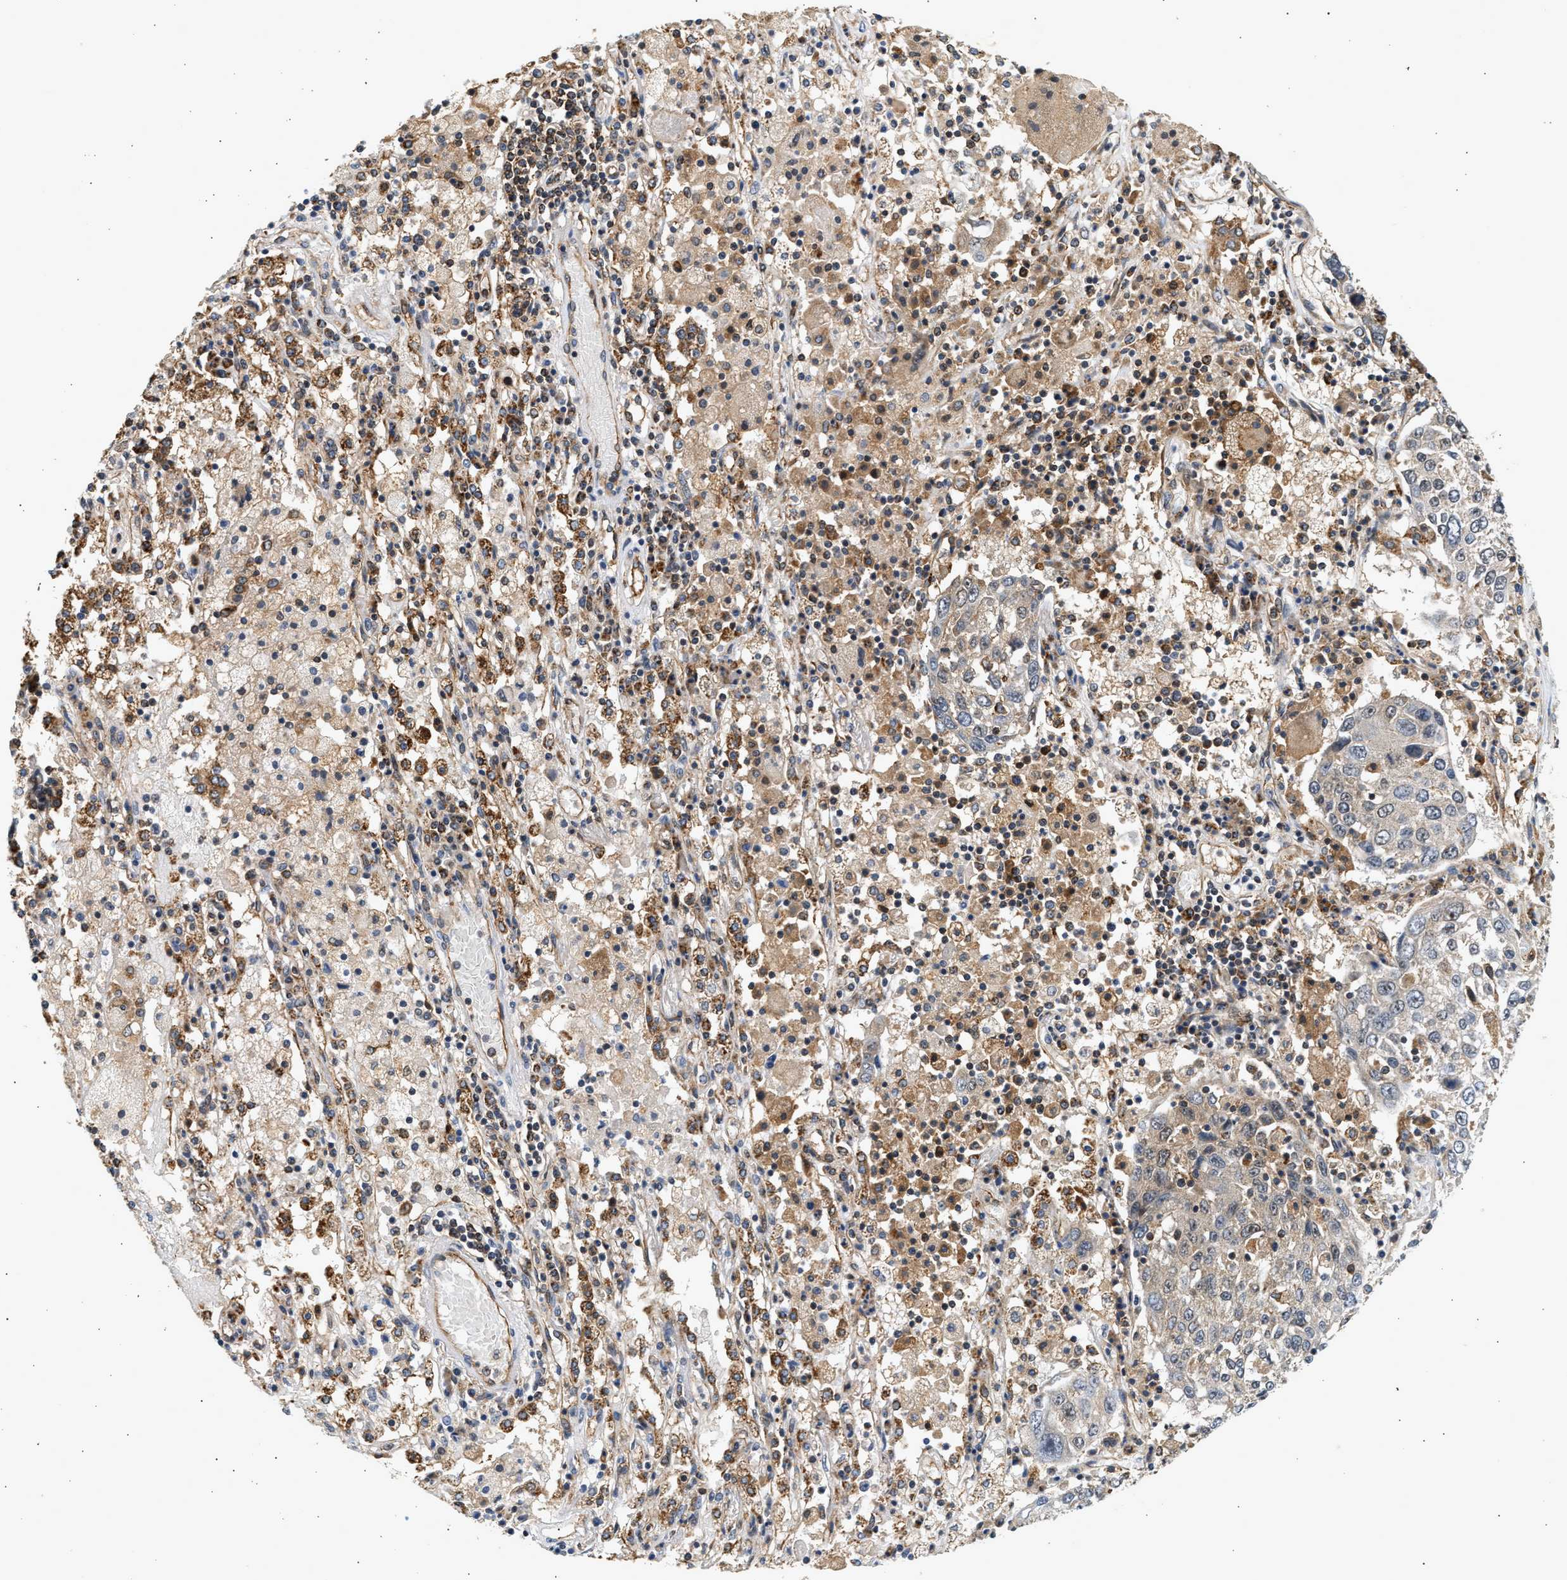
{"staining": {"intensity": "weak", "quantity": "<25%", "location": "cytoplasmic/membranous"}, "tissue": "lung cancer", "cell_type": "Tumor cells", "image_type": "cancer", "snomed": [{"axis": "morphology", "description": "Squamous cell carcinoma, NOS"}, {"axis": "topography", "description": "Lung"}], "caption": "Photomicrograph shows no protein staining in tumor cells of lung squamous cell carcinoma tissue. (Brightfield microscopy of DAB IHC at high magnification).", "gene": "DUSP14", "patient": {"sex": "male", "age": 65}}